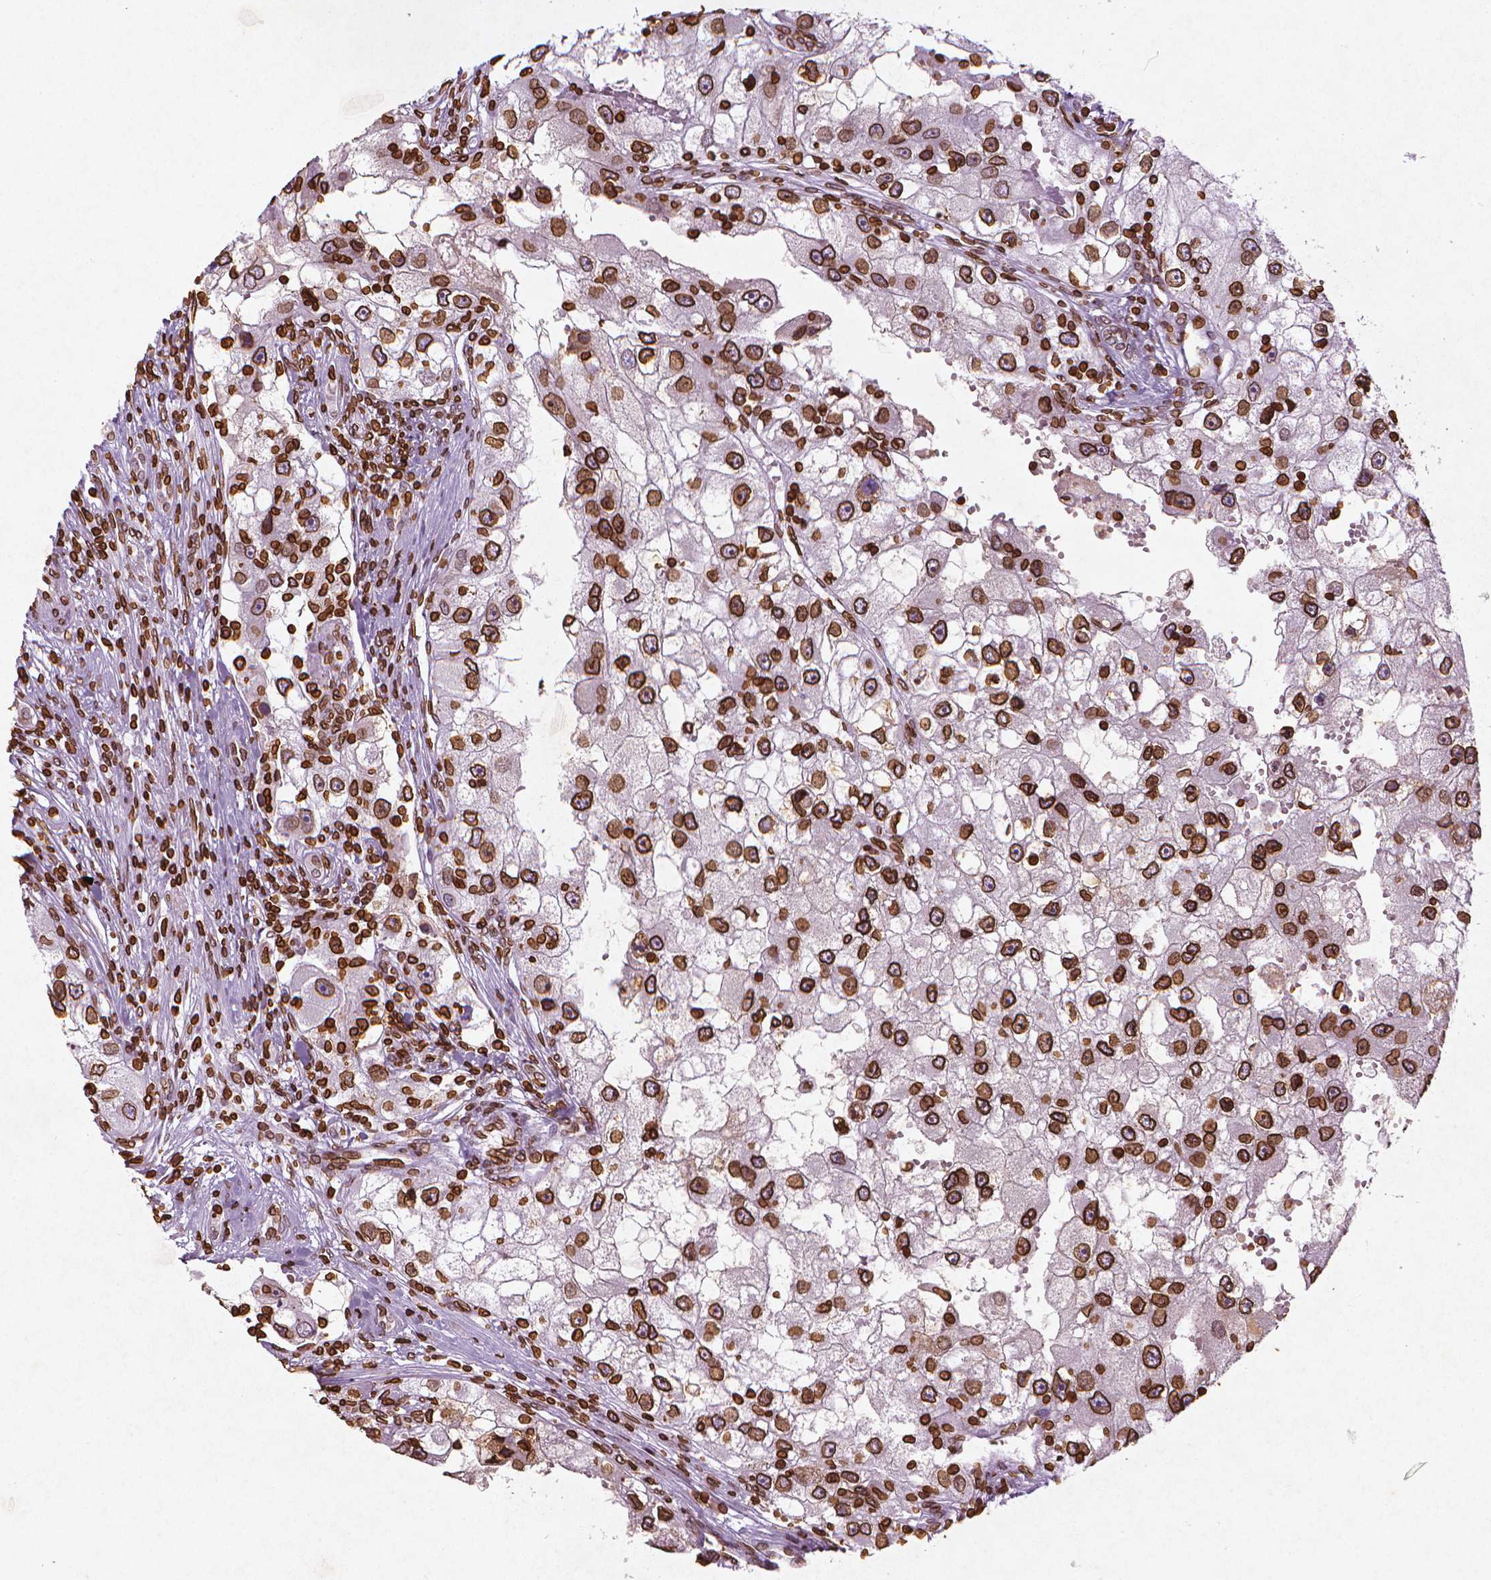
{"staining": {"intensity": "strong", "quantity": ">75%", "location": "cytoplasmic/membranous,nuclear"}, "tissue": "renal cancer", "cell_type": "Tumor cells", "image_type": "cancer", "snomed": [{"axis": "morphology", "description": "Adenocarcinoma, NOS"}, {"axis": "topography", "description": "Kidney"}], "caption": "Adenocarcinoma (renal) stained with a protein marker demonstrates strong staining in tumor cells.", "gene": "LMNB1", "patient": {"sex": "male", "age": 63}}